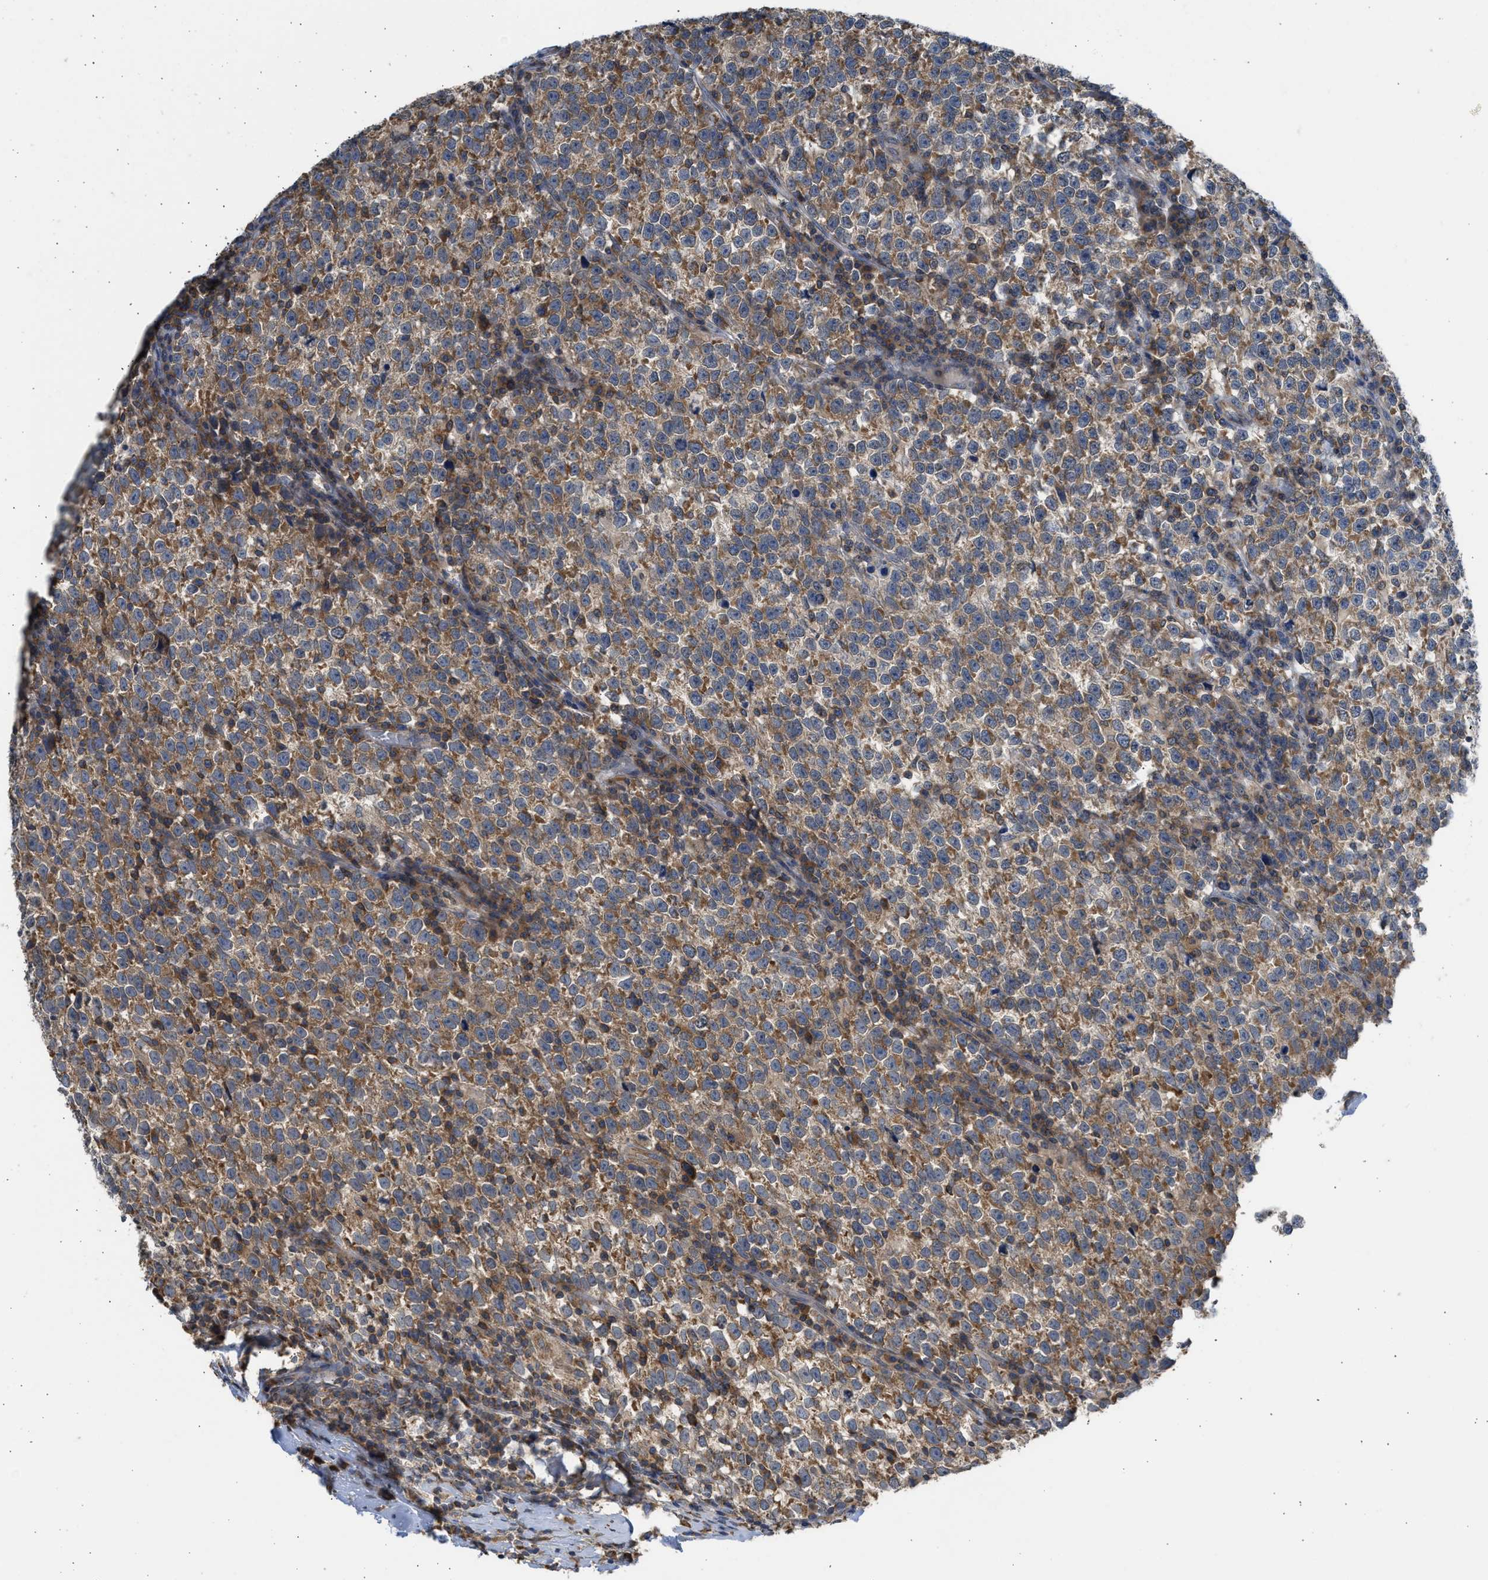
{"staining": {"intensity": "moderate", "quantity": ">75%", "location": "cytoplasmic/membranous"}, "tissue": "testis cancer", "cell_type": "Tumor cells", "image_type": "cancer", "snomed": [{"axis": "morphology", "description": "Normal tissue, NOS"}, {"axis": "morphology", "description": "Seminoma, NOS"}, {"axis": "topography", "description": "Testis"}], "caption": "A histopathology image showing moderate cytoplasmic/membranous positivity in about >75% of tumor cells in testis cancer (seminoma), as visualized by brown immunohistochemical staining.", "gene": "CYP1A1", "patient": {"sex": "male", "age": 43}}